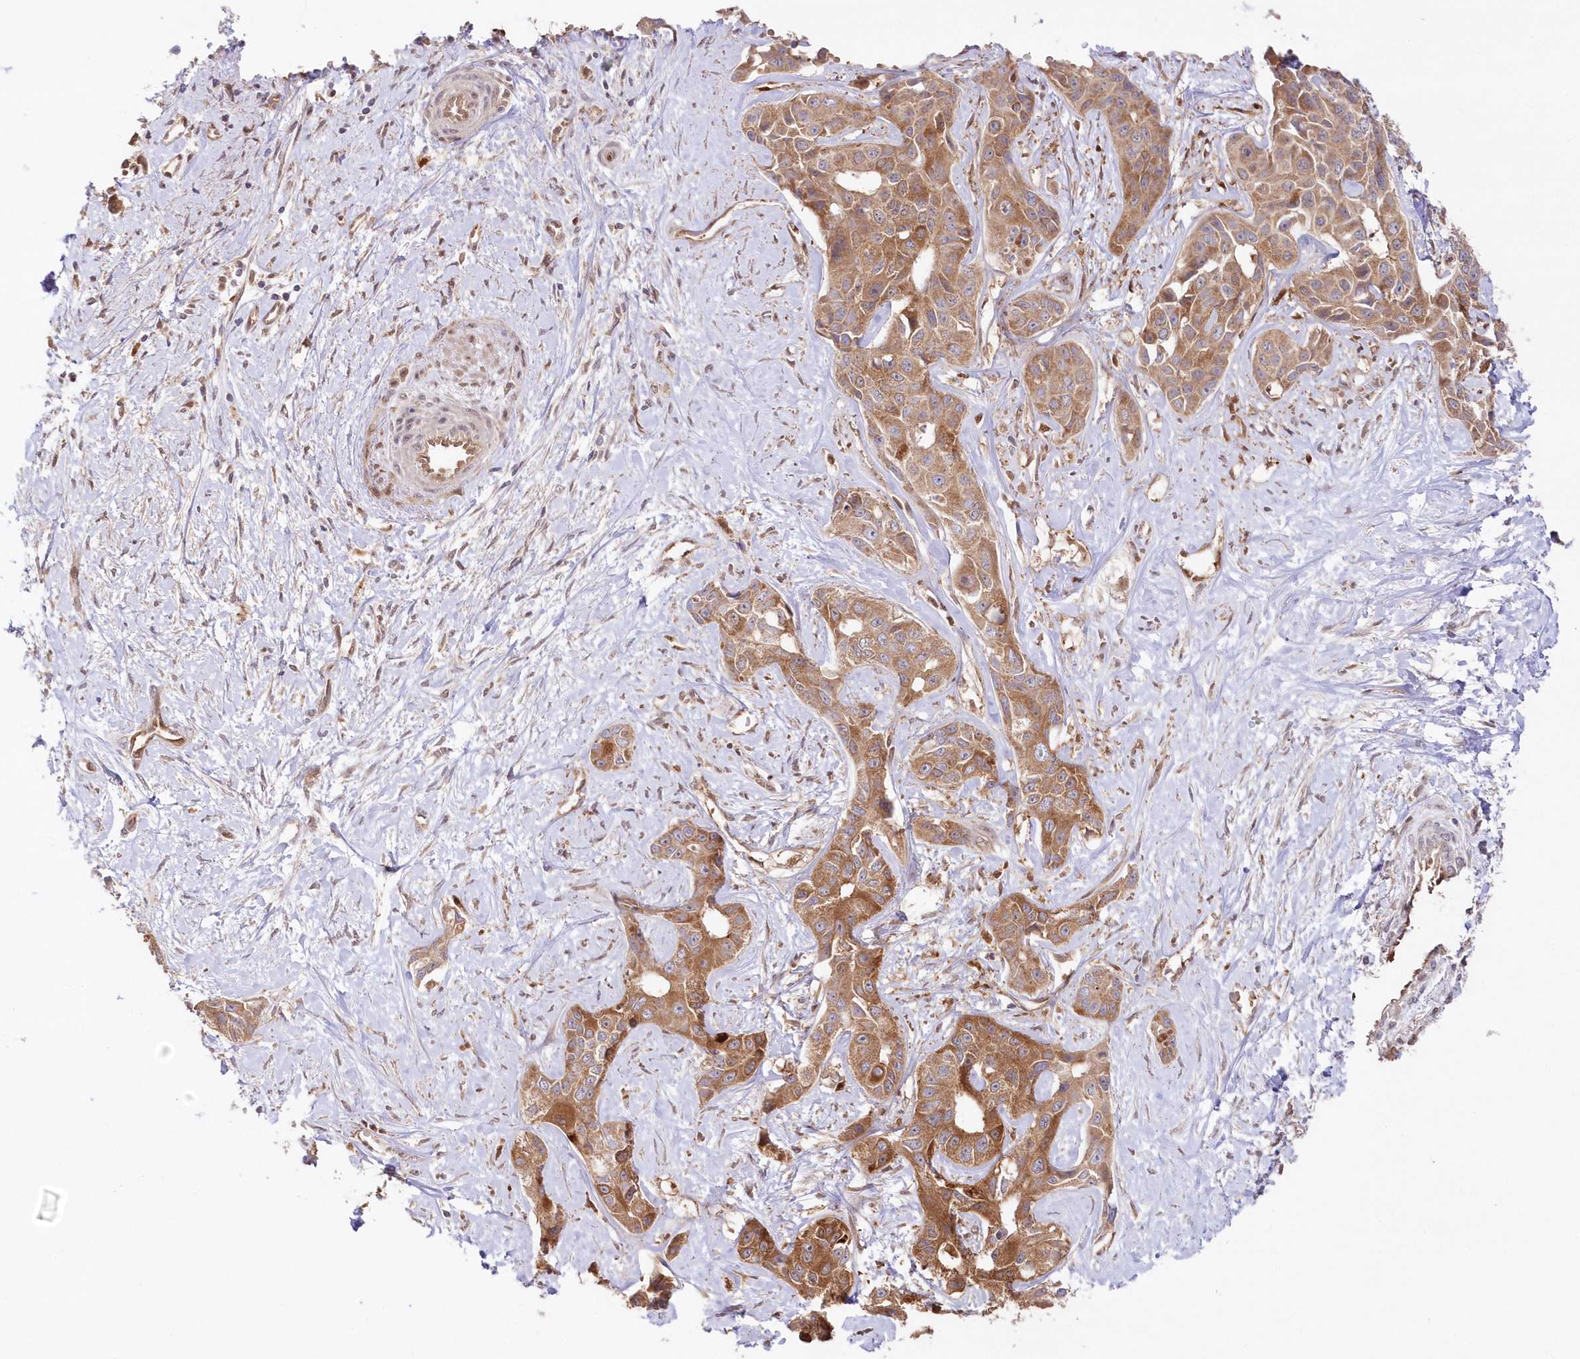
{"staining": {"intensity": "moderate", "quantity": ">75%", "location": "cytoplasmic/membranous"}, "tissue": "liver cancer", "cell_type": "Tumor cells", "image_type": "cancer", "snomed": [{"axis": "morphology", "description": "Cholangiocarcinoma"}, {"axis": "topography", "description": "Liver"}], "caption": "Protein expression analysis of human cholangiocarcinoma (liver) reveals moderate cytoplasmic/membranous expression in about >75% of tumor cells. (IHC, brightfield microscopy, high magnification).", "gene": "GBE1", "patient": {"sex": "male", "age": 59}}